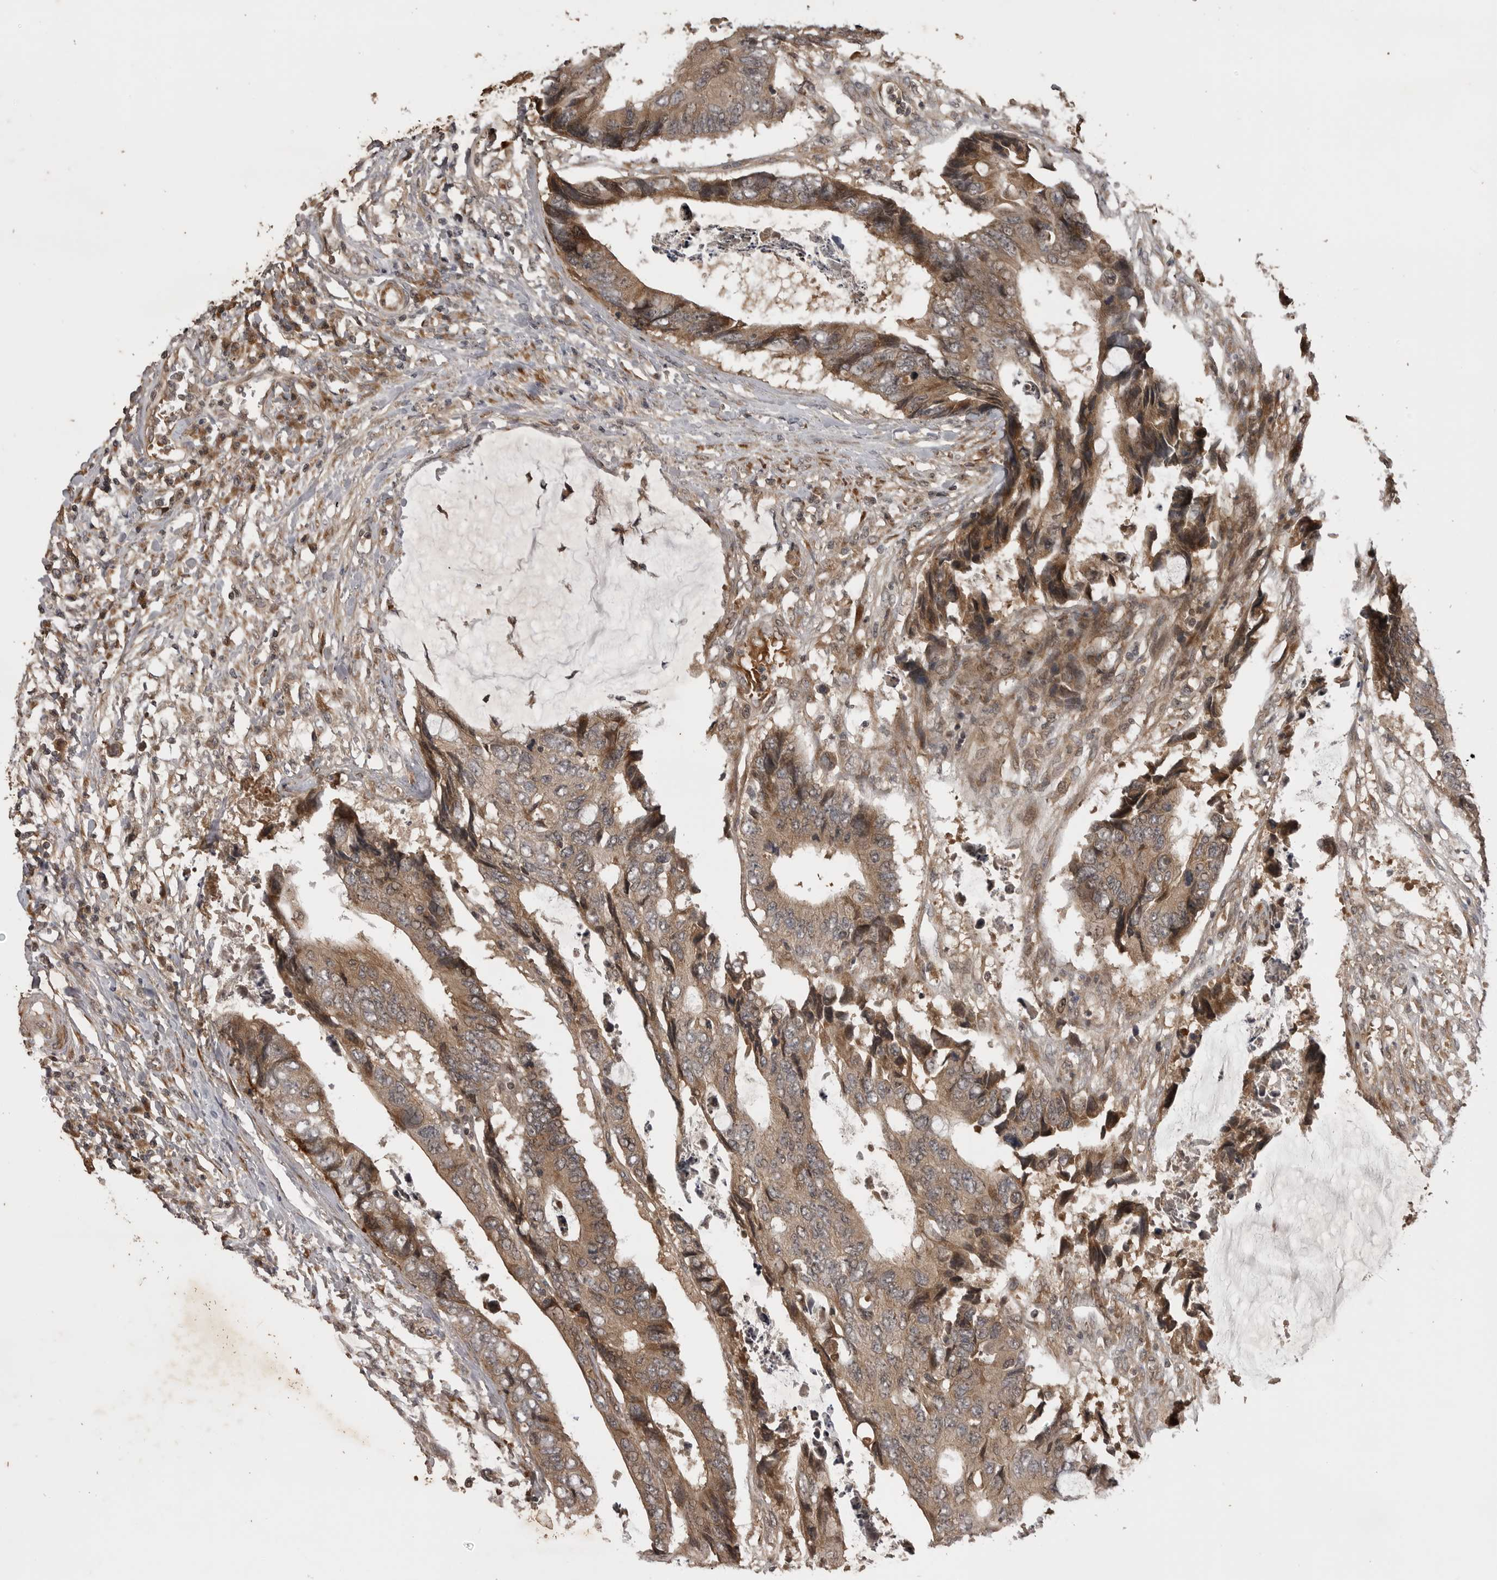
{"staining": {"intensity": "weak", "quantity": ">75%", "location": "cytoplasmic/membranous"}, "tissue": "colorectal cancer", "cell_type": "Tumor cells", "image_type": "cancer", "snomed": [{"axis": "morphology", "description": "Adenocarcinoma, NOS"}, {"axis": "topography", "description": "Rectum"}], "caption": "Colorectal cancer was stained to show a protein in brown. There is low levels of weak cytoplasmic/membranous staining in about >75% of tumor cells. (IHC, brightfield microscopy, high magnification).", "gene": "AKAP7", "patient": {"sex": "male", "age": 84}}